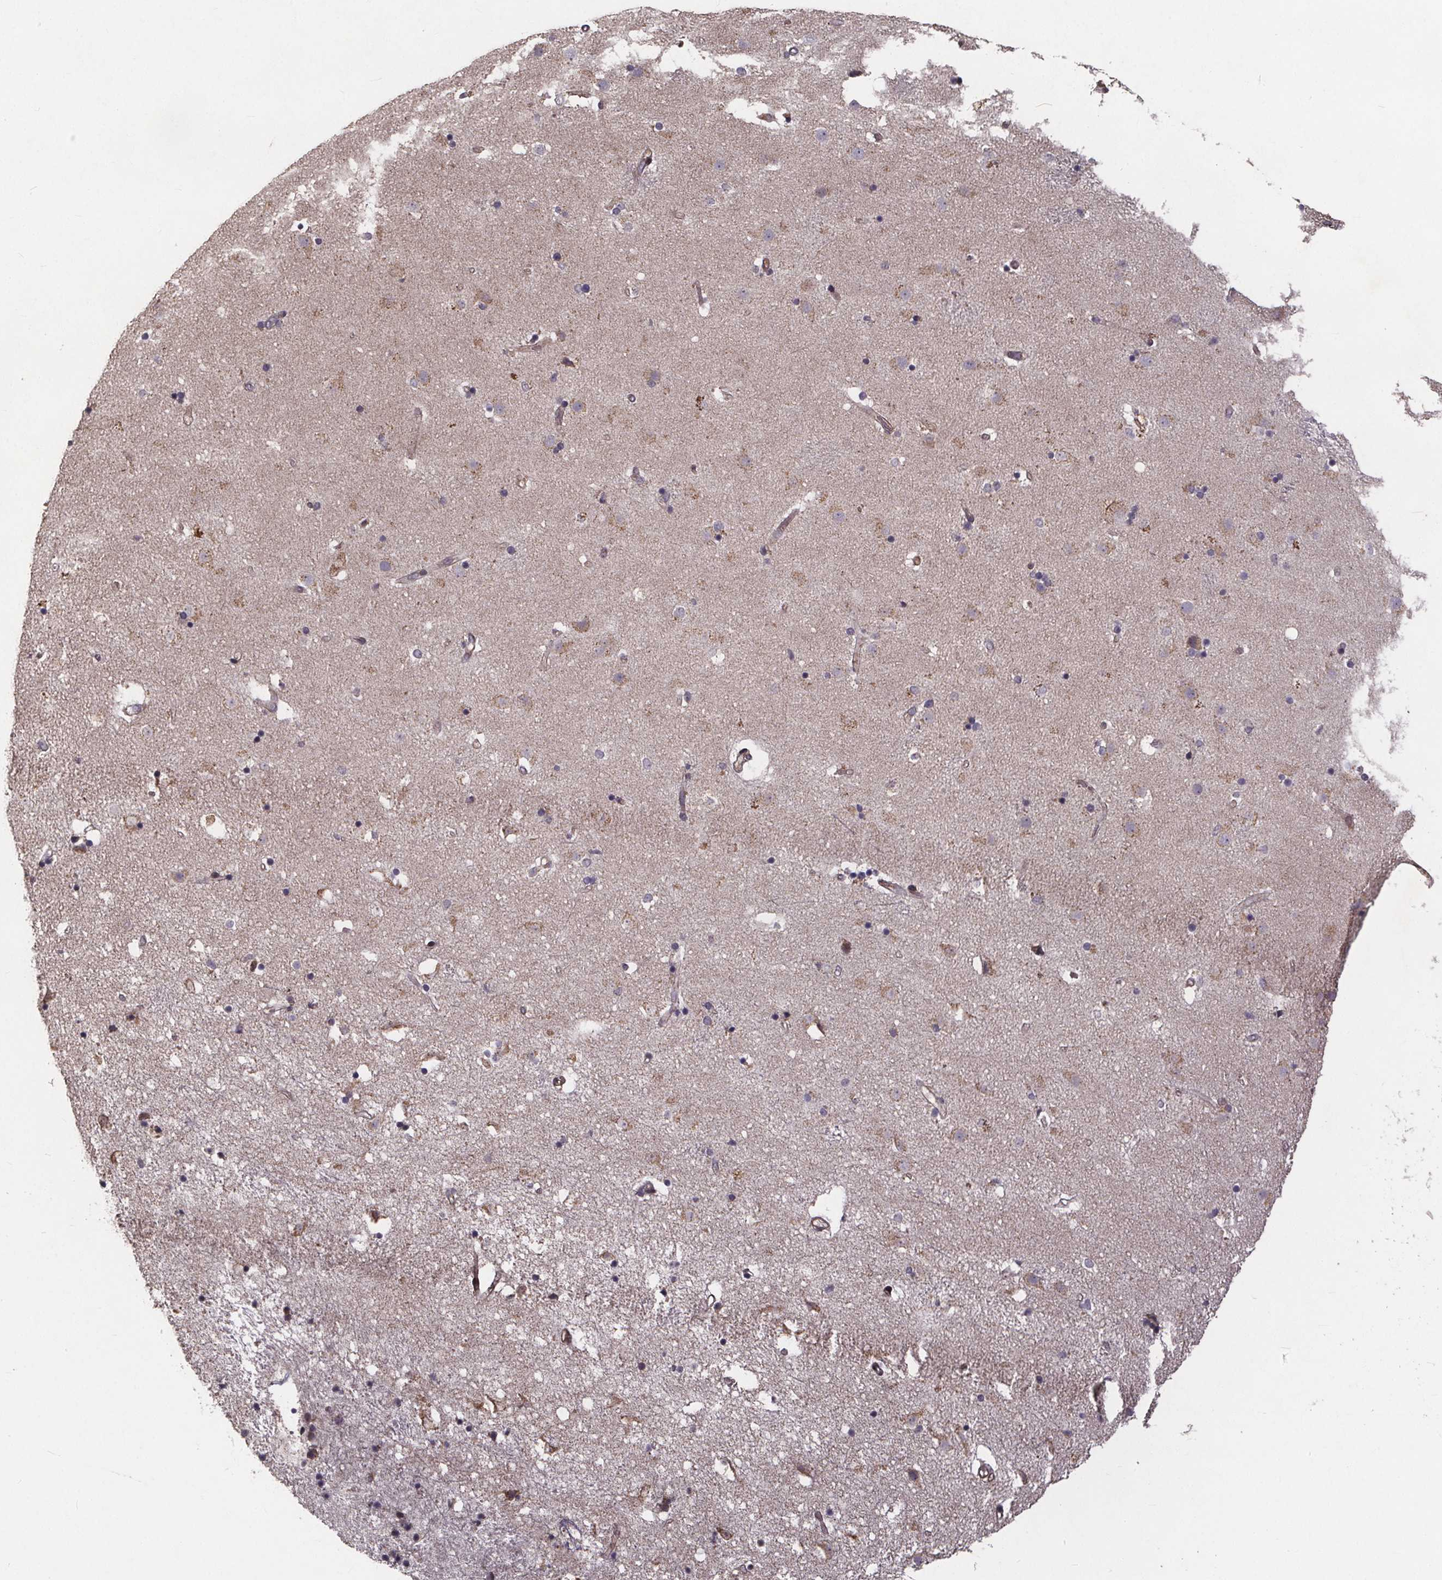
{"staining": {"intensity": "negative", "quantity": "none", "location": "none"}, "tissue": "caudate", "cell_type": "Glial cells", "image_type": "normal", "snomed": [{"axis": "morphology", "description": "Normal tissue, NOS"}, {"axis": "topography", "description": "Lateral ventricle wall"}], "caption": "High power microscopy photomicrograph of an immunohistochemistry histopathology image of benign caudate, revealing no significant staining in glial cells.", "gene": "YME1L1", "patient": {"sex": "female", "age": 71}}